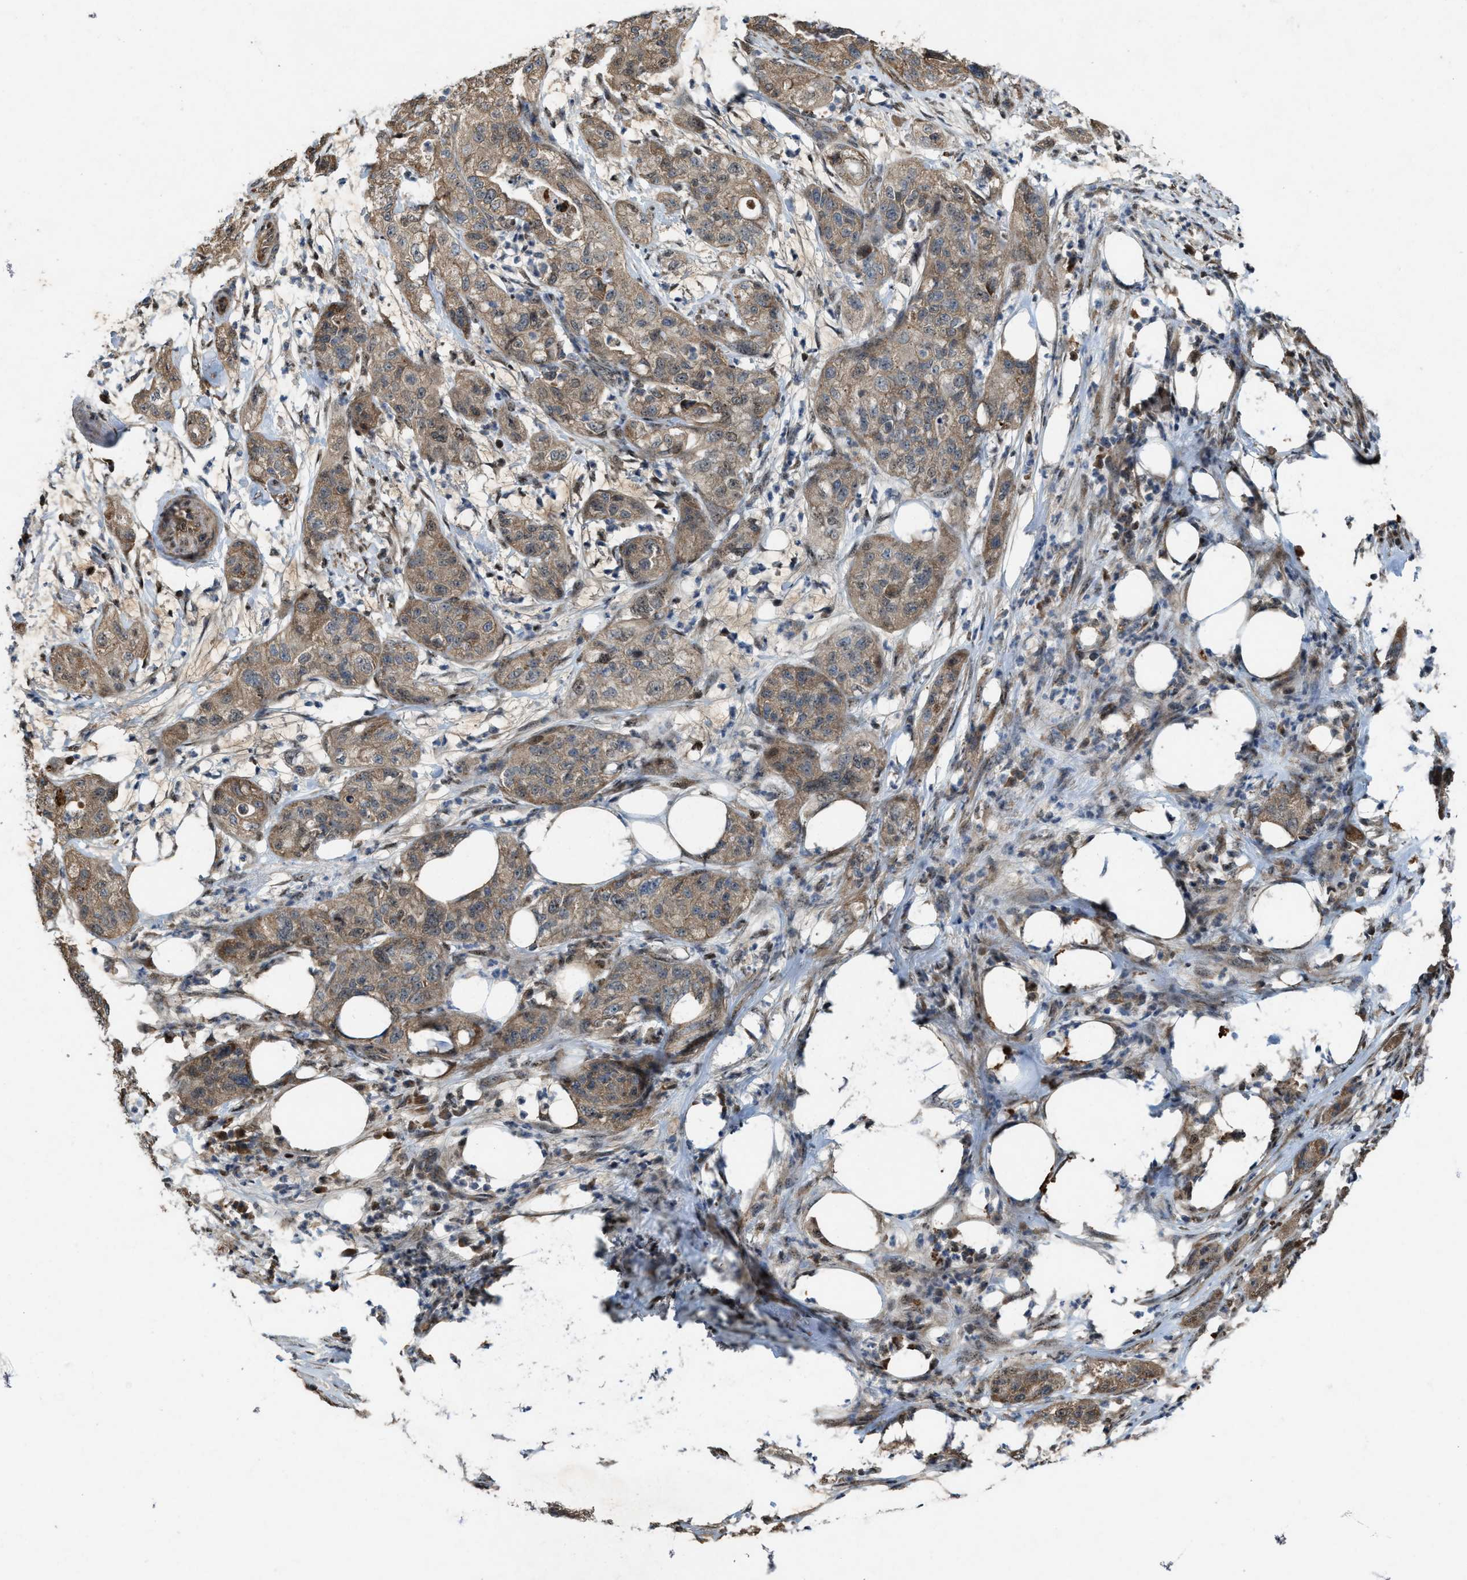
{"staining": {"intensity": "moderate", "quantity": ">75%", "location": "cytoplasmic/membranous"}, "tissue": "pancreatic cancer", "cell_type": "Tumor cells", "image_type": "cancer", "snomed": [{"axis": "morphology", "description": "Adenocarcinoma, NOS"}, {"axis": "topography", "description": "Pancreas"}], "caption": "There is medium levels of moderate cytoplasmic/membranous expression in tumor cells of pancreatic adenocarcinoma, as demonstrated by immunohistochemical staining (brown color).", "gene": "PDP2", "patient": {"sex": "female", "age": 78}}